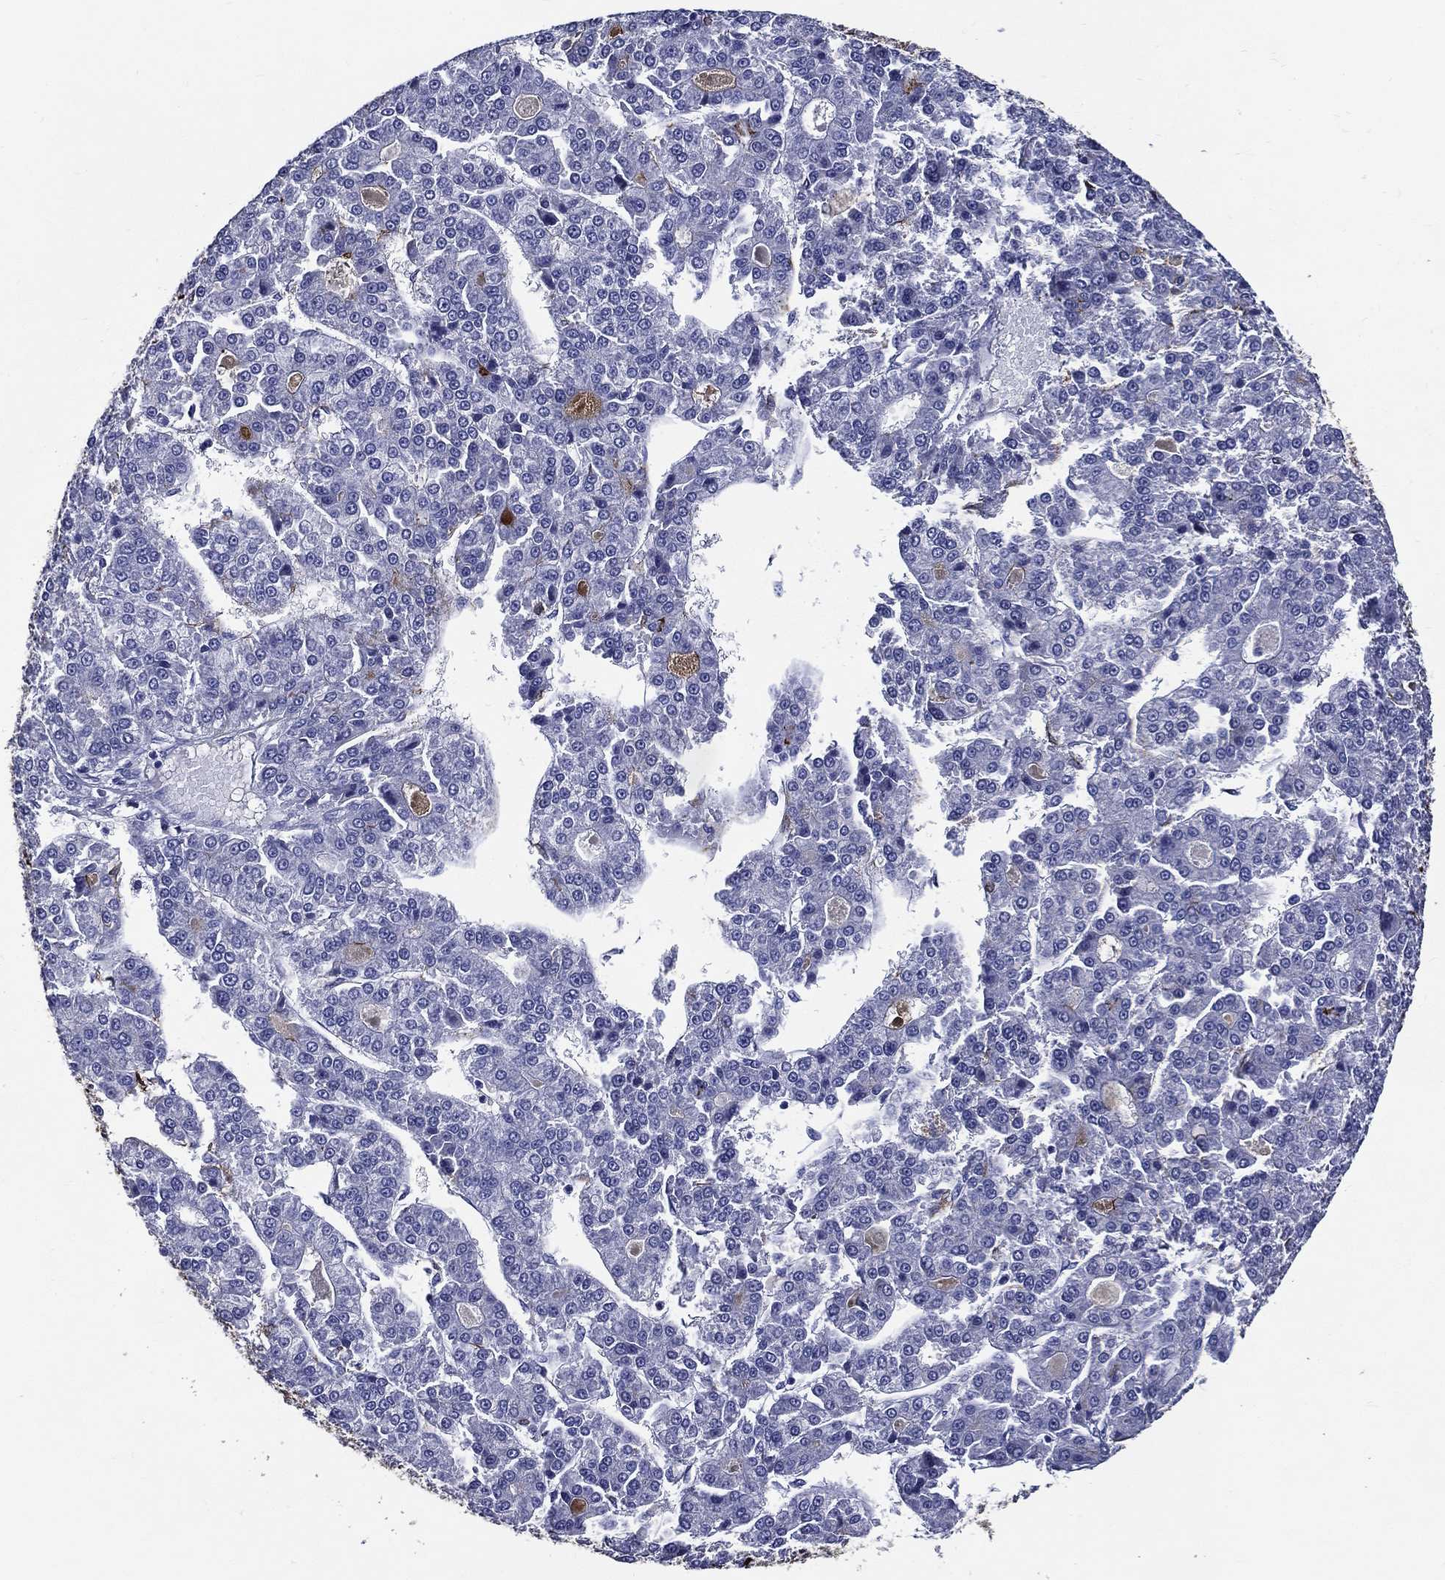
{"staining": {"intensity": "strong", "quantity": "25%-75%", "location": "cytoplasmic/membranous"}, "tissue": "liver cancer", "cell_type": "Tumor cells", "image_type": "cancer", "snomed": [{"axis": "morphology", "description": "Carcinoma, Hepatocellular, NOS"}, {"axis": "topography", "description": "Liver"}], "caption": "Immunohistochemistry image of neoplastic tissue: human hepatocellular carcinoma (liver) stained using IHC reveals high levels of strong protein expression localized specifically in the cytoplasmic/membranous of tumor cells, appearing as a cytoplasmic/membranous brown color.", "gene": "ACE2", "patient": {"sex": "male", "age": 70}}